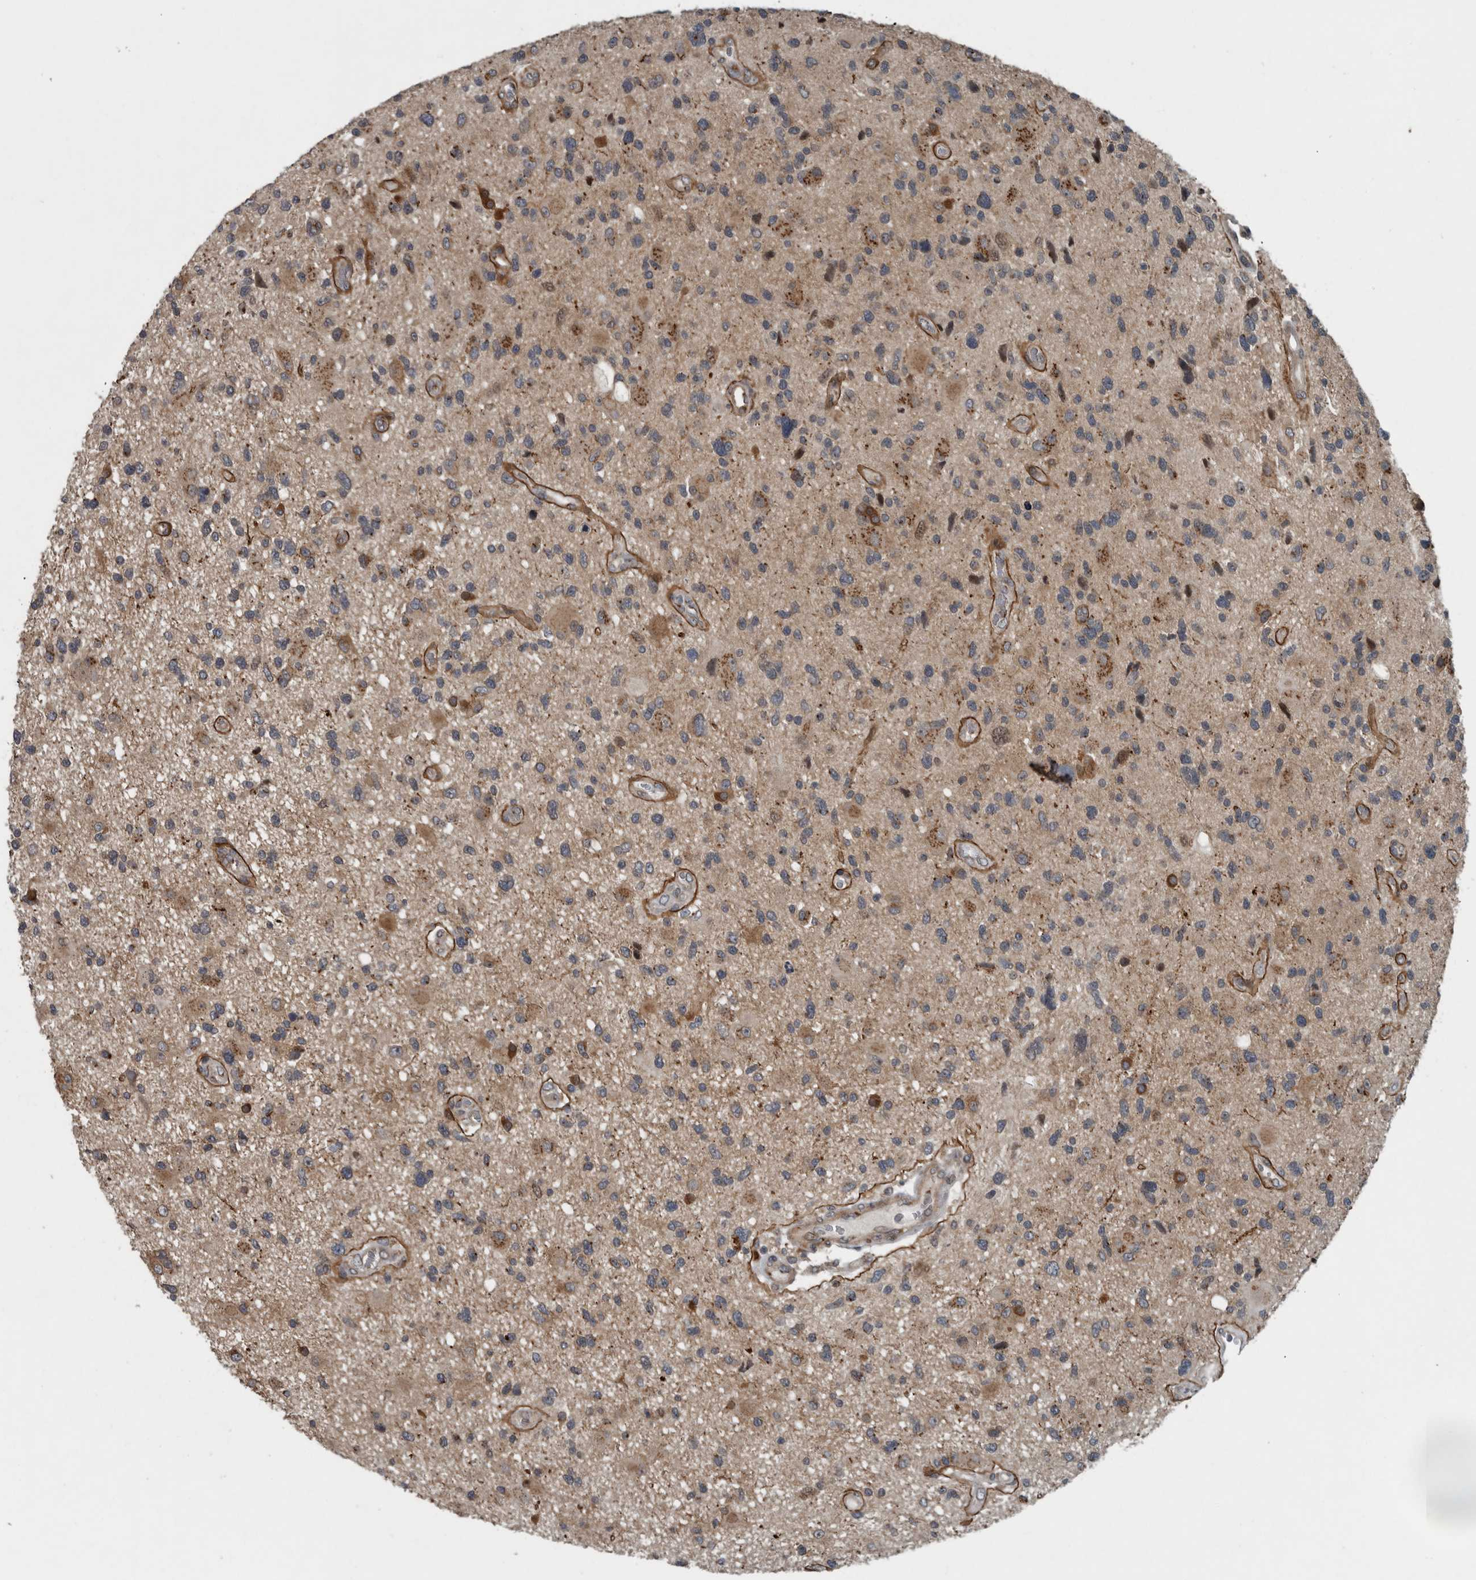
{"staining": {"intensity": "weak", "quantity": "25%-75%", "location": "cytoplasmic/membranous"}, "tissue": "glioma", "cell_type": "Tumor cells", "image_type": "cancer", "snomed": [{"axis": "morphology", "description": "Glioma, malignant, High grade"}, {"axis": "topography", "description": "Brain"}], "caption": "Tumor cells display low levels of weak cytoplasmic/membranous positivity in about 25%-75% of cells in high-grade glioma (malignant).", "gene": "ZNF345", "patient": {"sex": "male", "age": 33}}